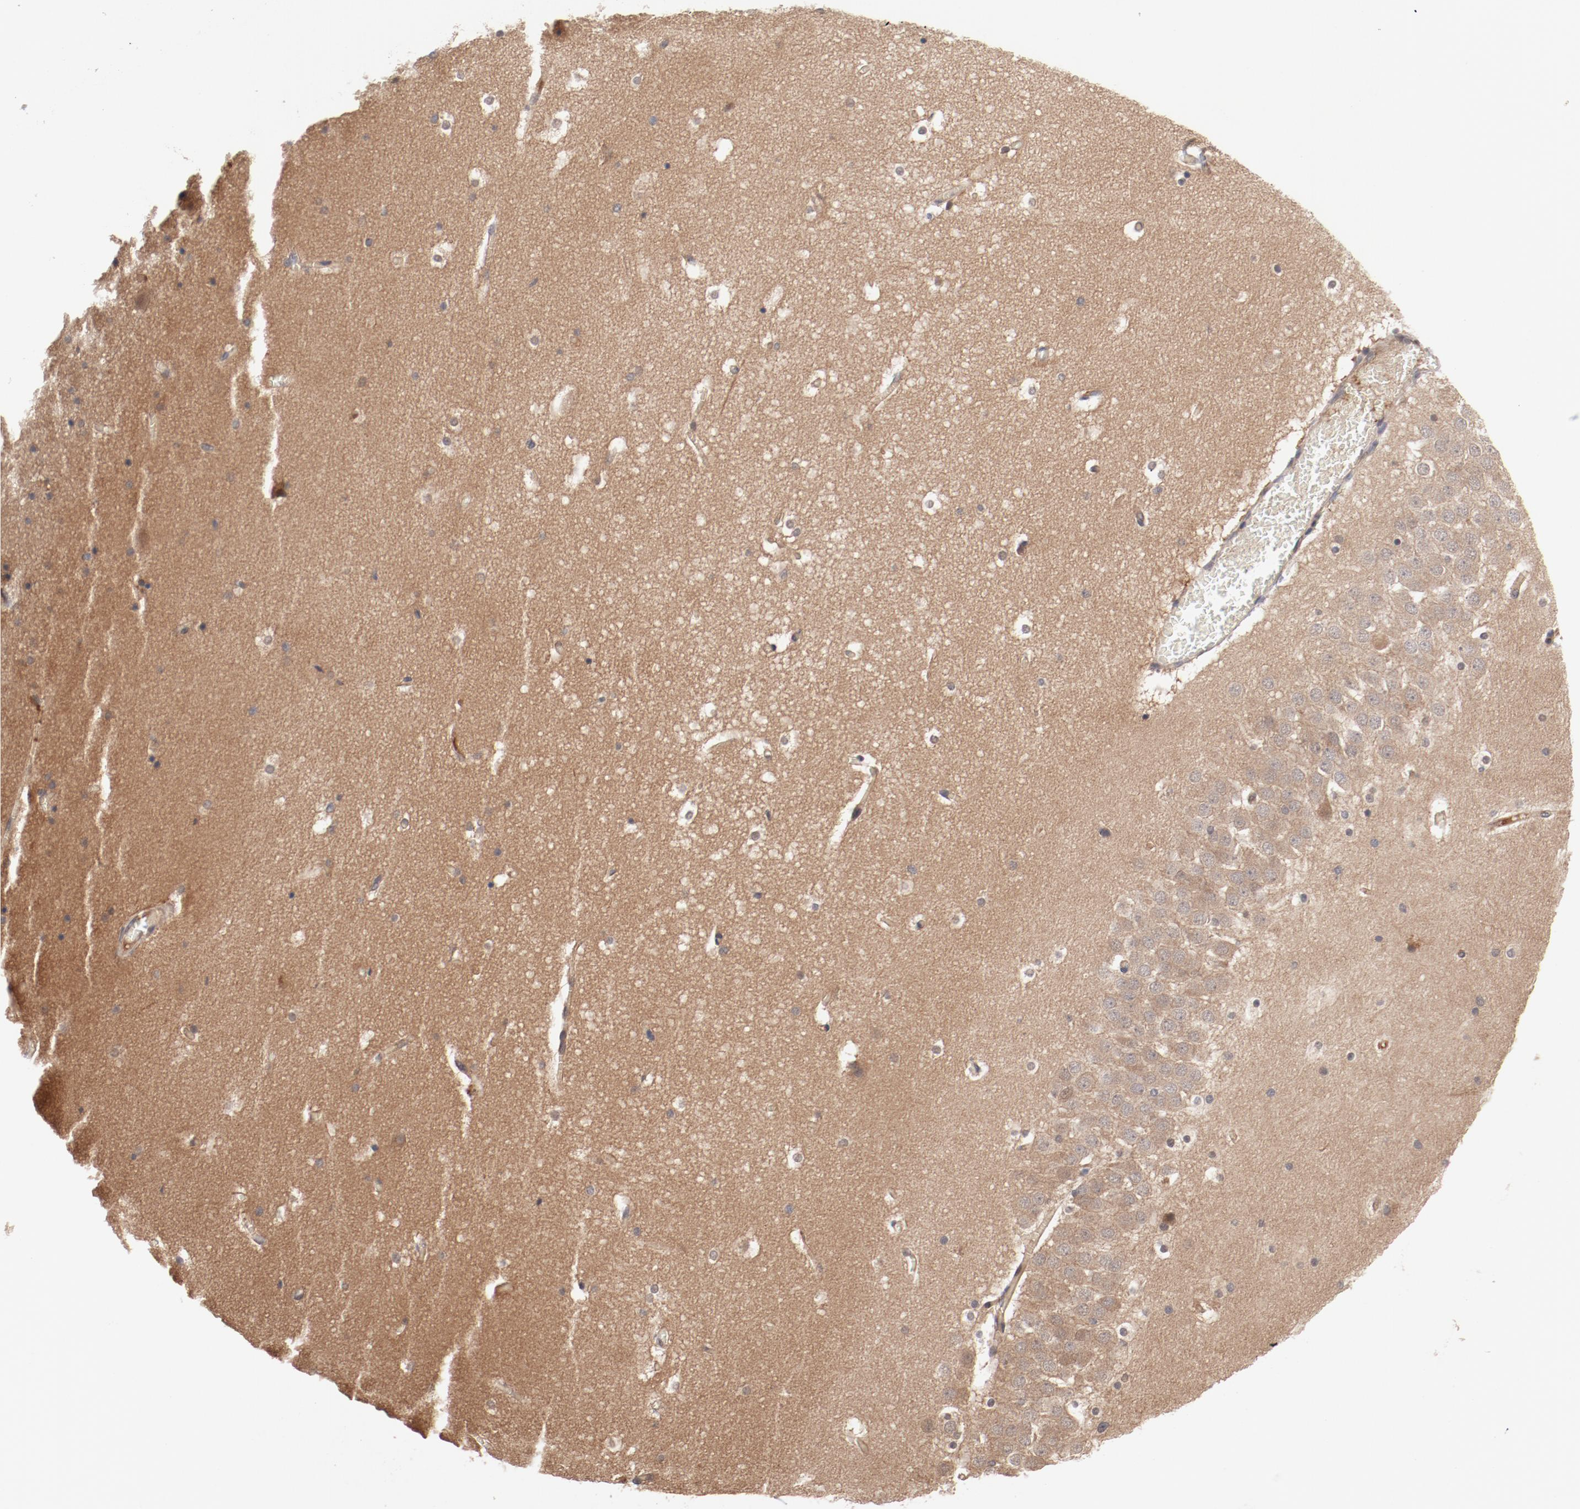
{"staining": {"intensity": "negative", "quantity": "none", "location": "none"}, "tissue": "hippocampus", "cell_type": "Glial cells", "image_type": "normal", "snomed": [{"axis": "morphology", "description": "Normal tissue, NOS"}, {"axis": "topography", "description": "Hippocampus"}], "caption": "Immunohistochemical staining of unremarkable hippocampus shows no significant positivity in glial cells.", "gene": "PITPNM2", "patient": {"sex": "male", "age": 45}}